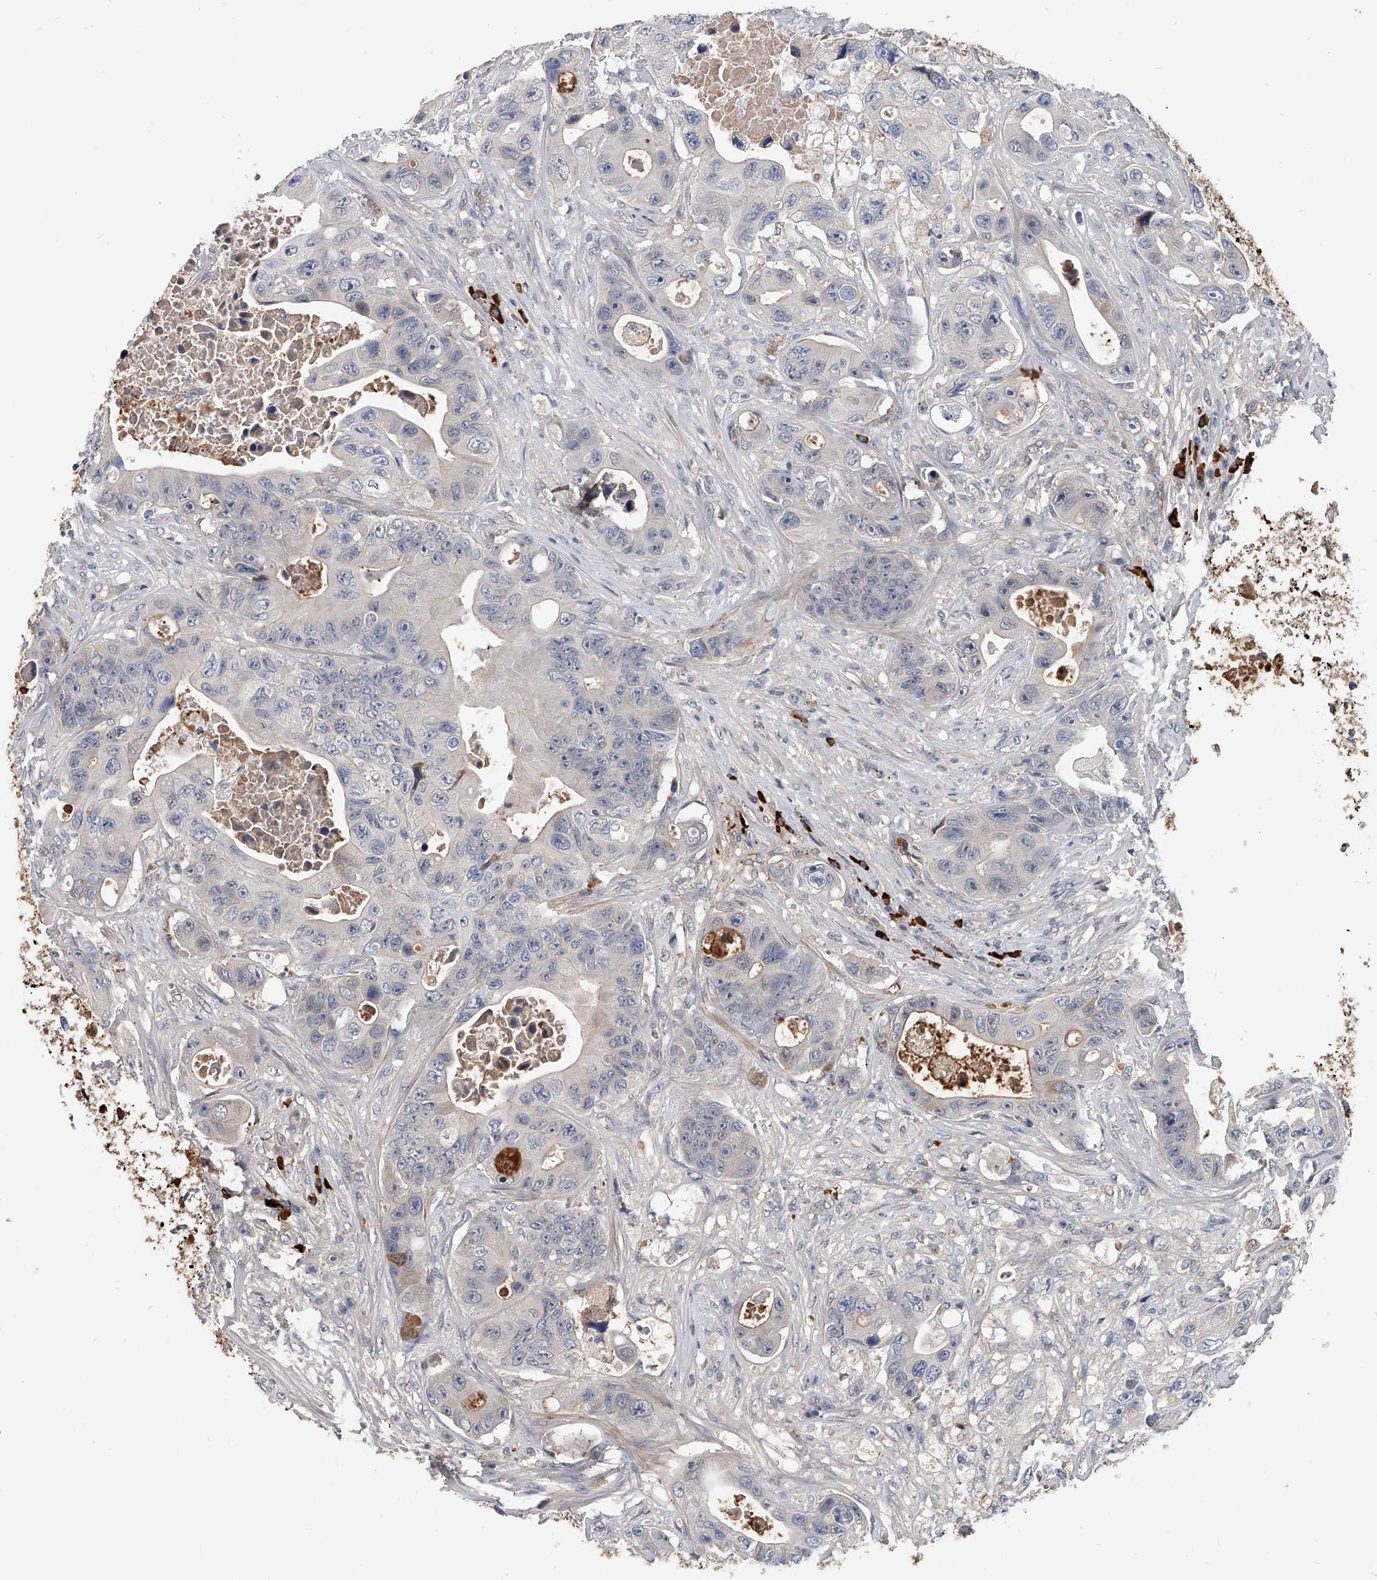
{"staining": {"intensity": "weak", "quantity": "<25%", "location": "cytoplasmic/membranous"}, "tissue": "colorectal cancer", "cell_type": "Tumor cells", "image_type": "cancer", "snomed": [{"axis": "morphology", "description": "Adenocarcinoma, NOS"}, {"axis": "topography", "description": "Colon"}], "caption": "A histopathology image of human colorectal cancer is negative for staining in tumor cells. The staining was performed using DAB (3,3'-diaminobenzidine) to visualize the protein expression in brown, while the nuclei were stained in blue with hematoxylin (Magnification: 20x).", "gene": "ZNF25", "patient": {"sex": "female", "age": 46}}